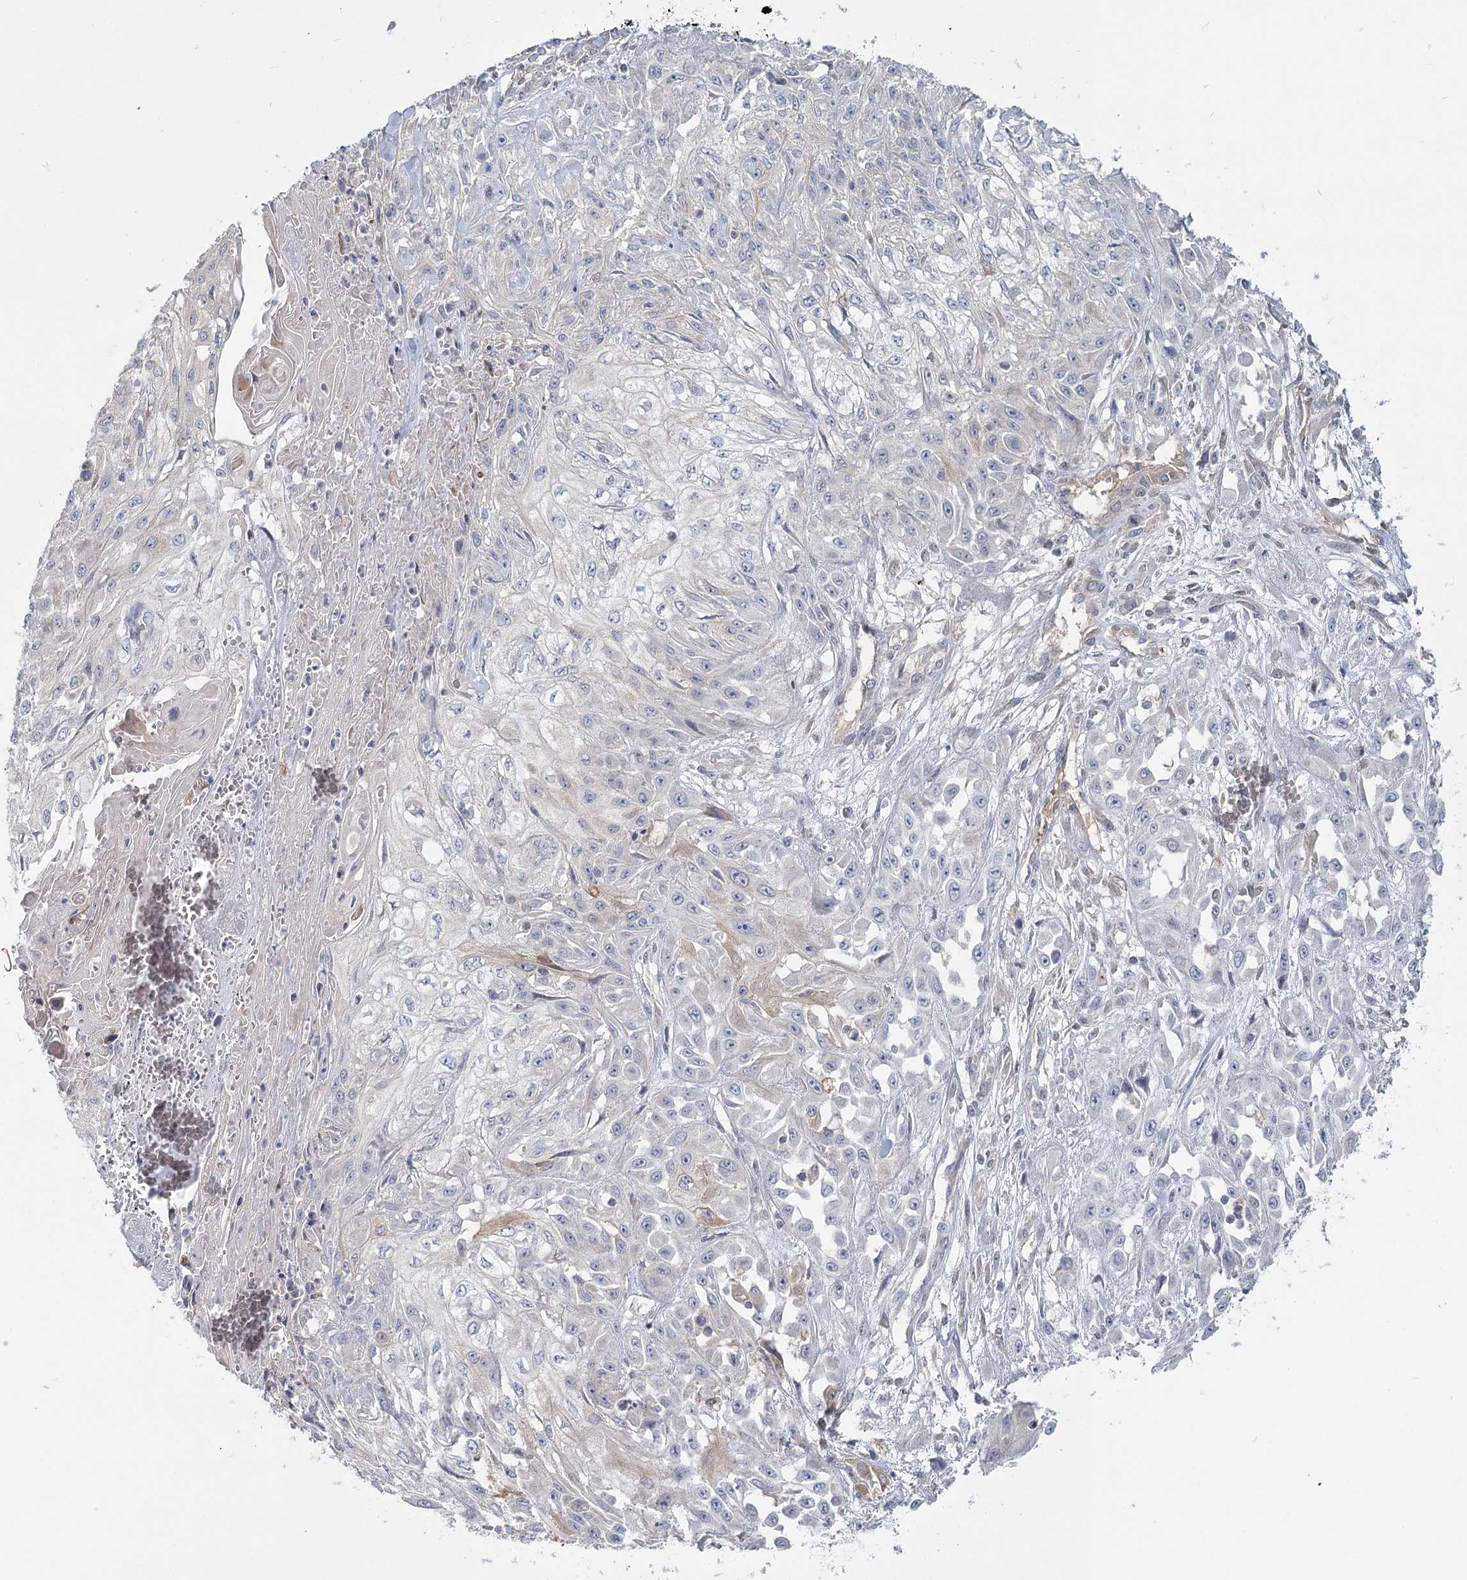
{"staining": {"intensity": "negative", "quantity": "none", "location": "none"}, "tissue": "skin cancer", "cell_type": "Tumor cells", "image_type": "cancer", "snomed": [{"axis": "morphology", "description": "Squamous cell carcinoma, NOS"}, {"axis": "morphology", "description": "Squamous cell carcinoma, metastatic, NOS"}, {"axis": "topography", "description": "Skin"}, {"axis": "topography", "description": "Lymph node"}], "caption": "High power microscopy histopathology image of an immunohistochemistry micrograph of metastatic squamous cell carcinoma (skin), revealing no significant expression in tumor cells.", "gene": "USP11", "patient": {"sex": "male", "age": 75}}